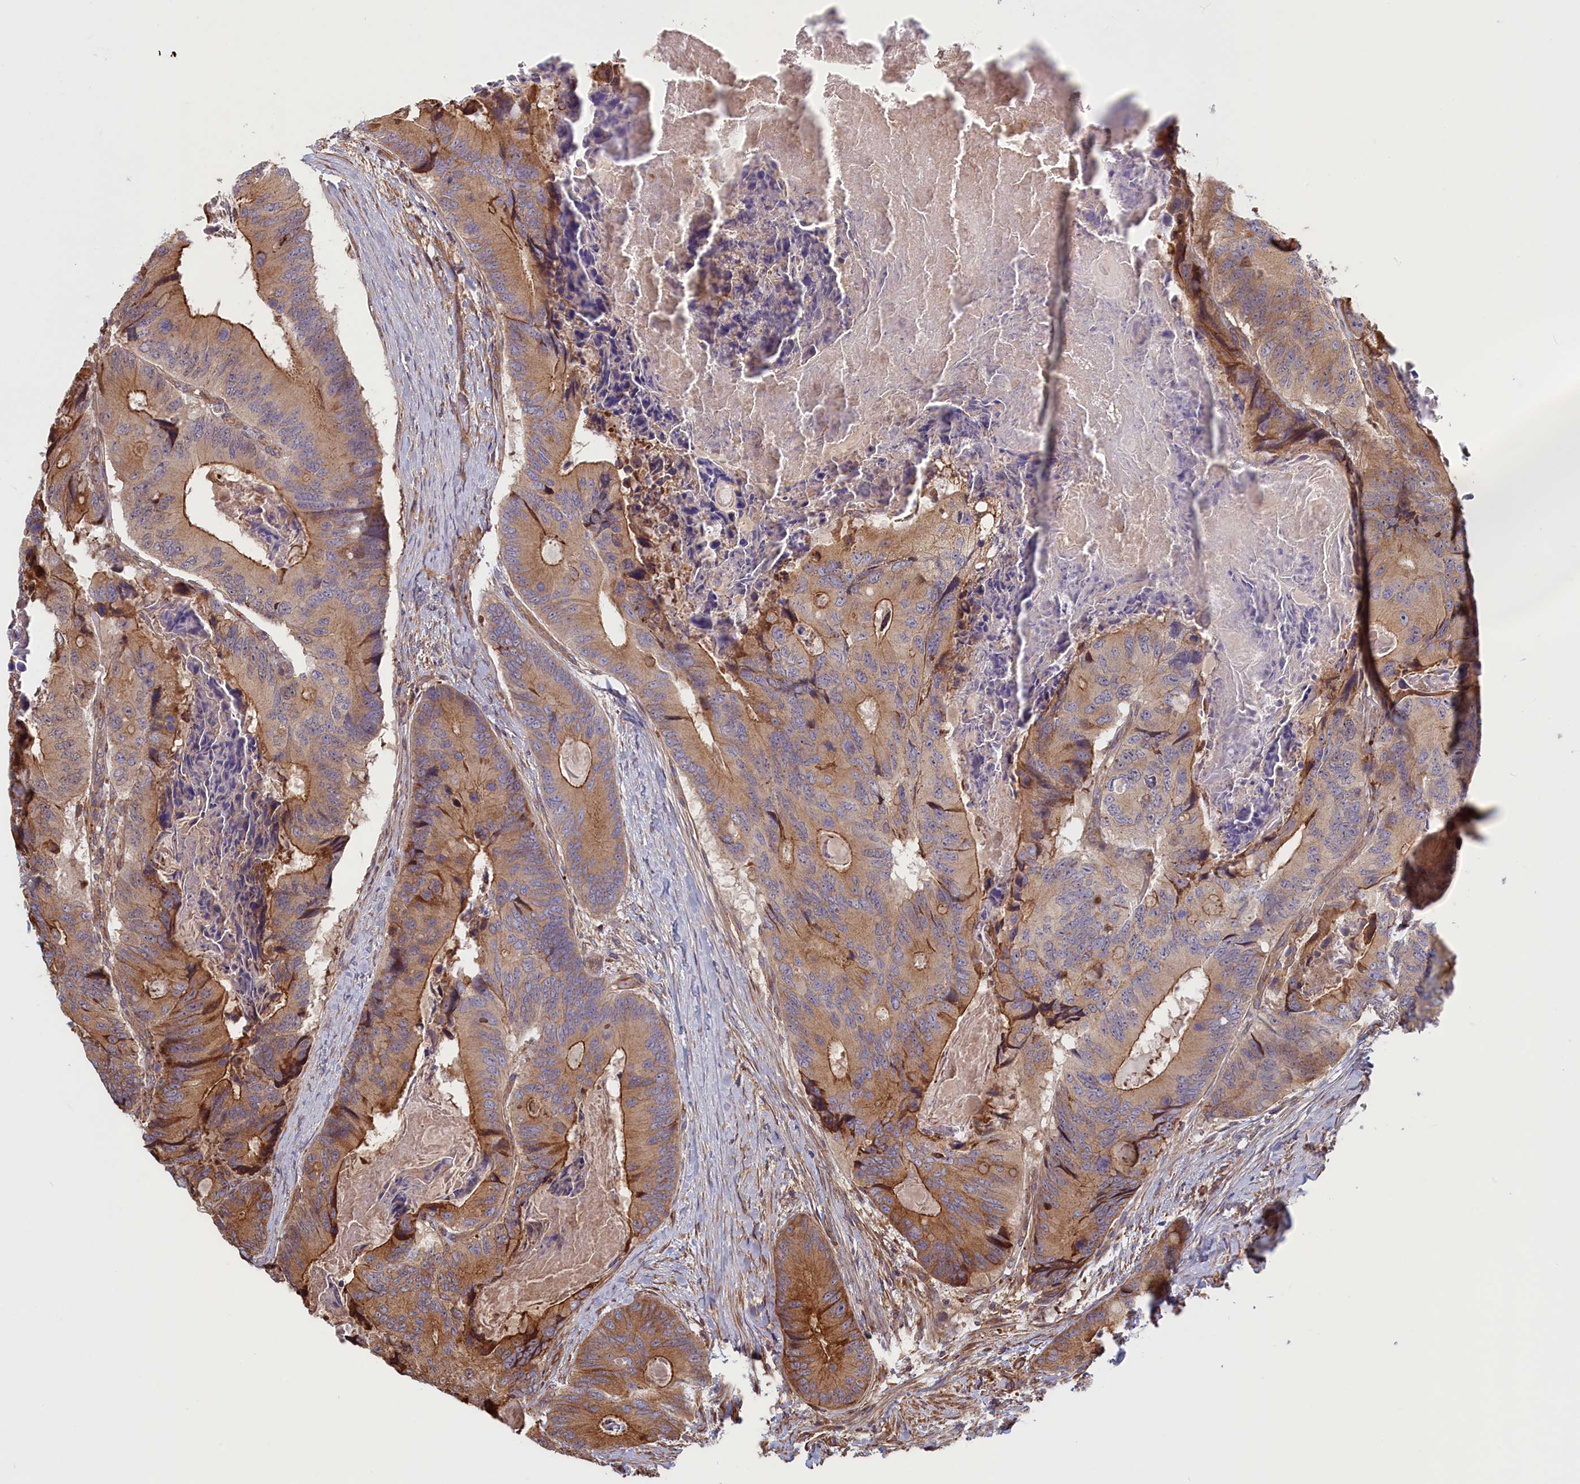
{"staining": {"intensity": "moderate", "quantity": "25%-75%", "location": "cytoplasmic/membranous"}, "tissue": "colorectal cancer", "cell_type": "Tumor cells", "image_type": "cancer", "snomed": [{"axis": "morphology", "description": "Adenocarcinoma, NOS"}, {"axis": "topography", "description": "Colon"}], "caption": "Adenocarcinoma (colorectal) tissue demonstrates moderate cytoplasmic/membranous positivity in approximately 25%-75% of tumor cells", "gene": "RILPL1", "patient": {"sex": "male", "age": 84}}